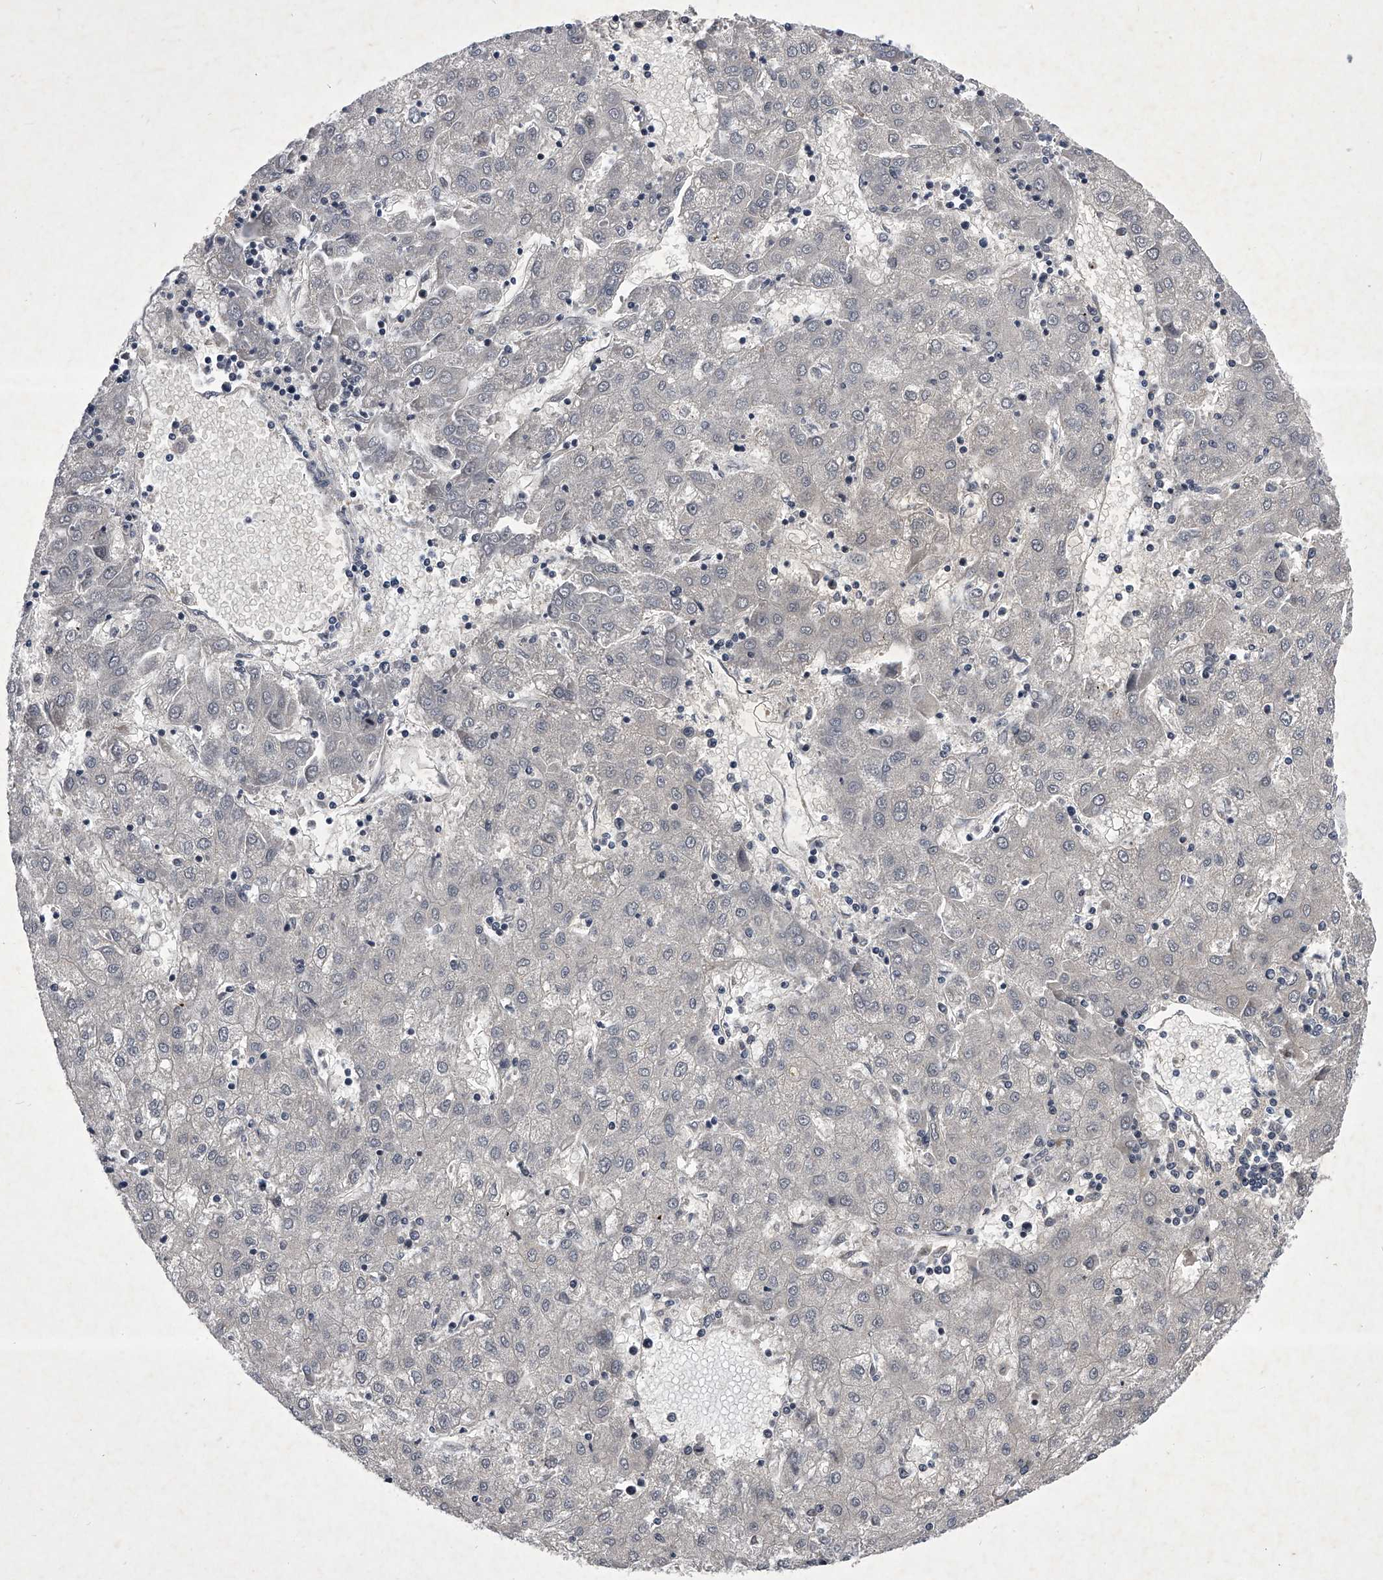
{"staining": {"intensity": "negative", "quantity": "none", "location": "none"}, "tissue": "liver cancer", "cell_type": "Tumor cells", "image_type": "cancer", "snomed": [{"axis": "morphology", "description": "Carcinoma, Hepatocellular, NOS"}, {"axis": "topography", "description": "Liver"}], "caption": "The micrograph demonstrates no significant positivity in tumor cells of liver cancer.", "gene": "ZNF76", "patient": {"sex": "male", "age": 72}}